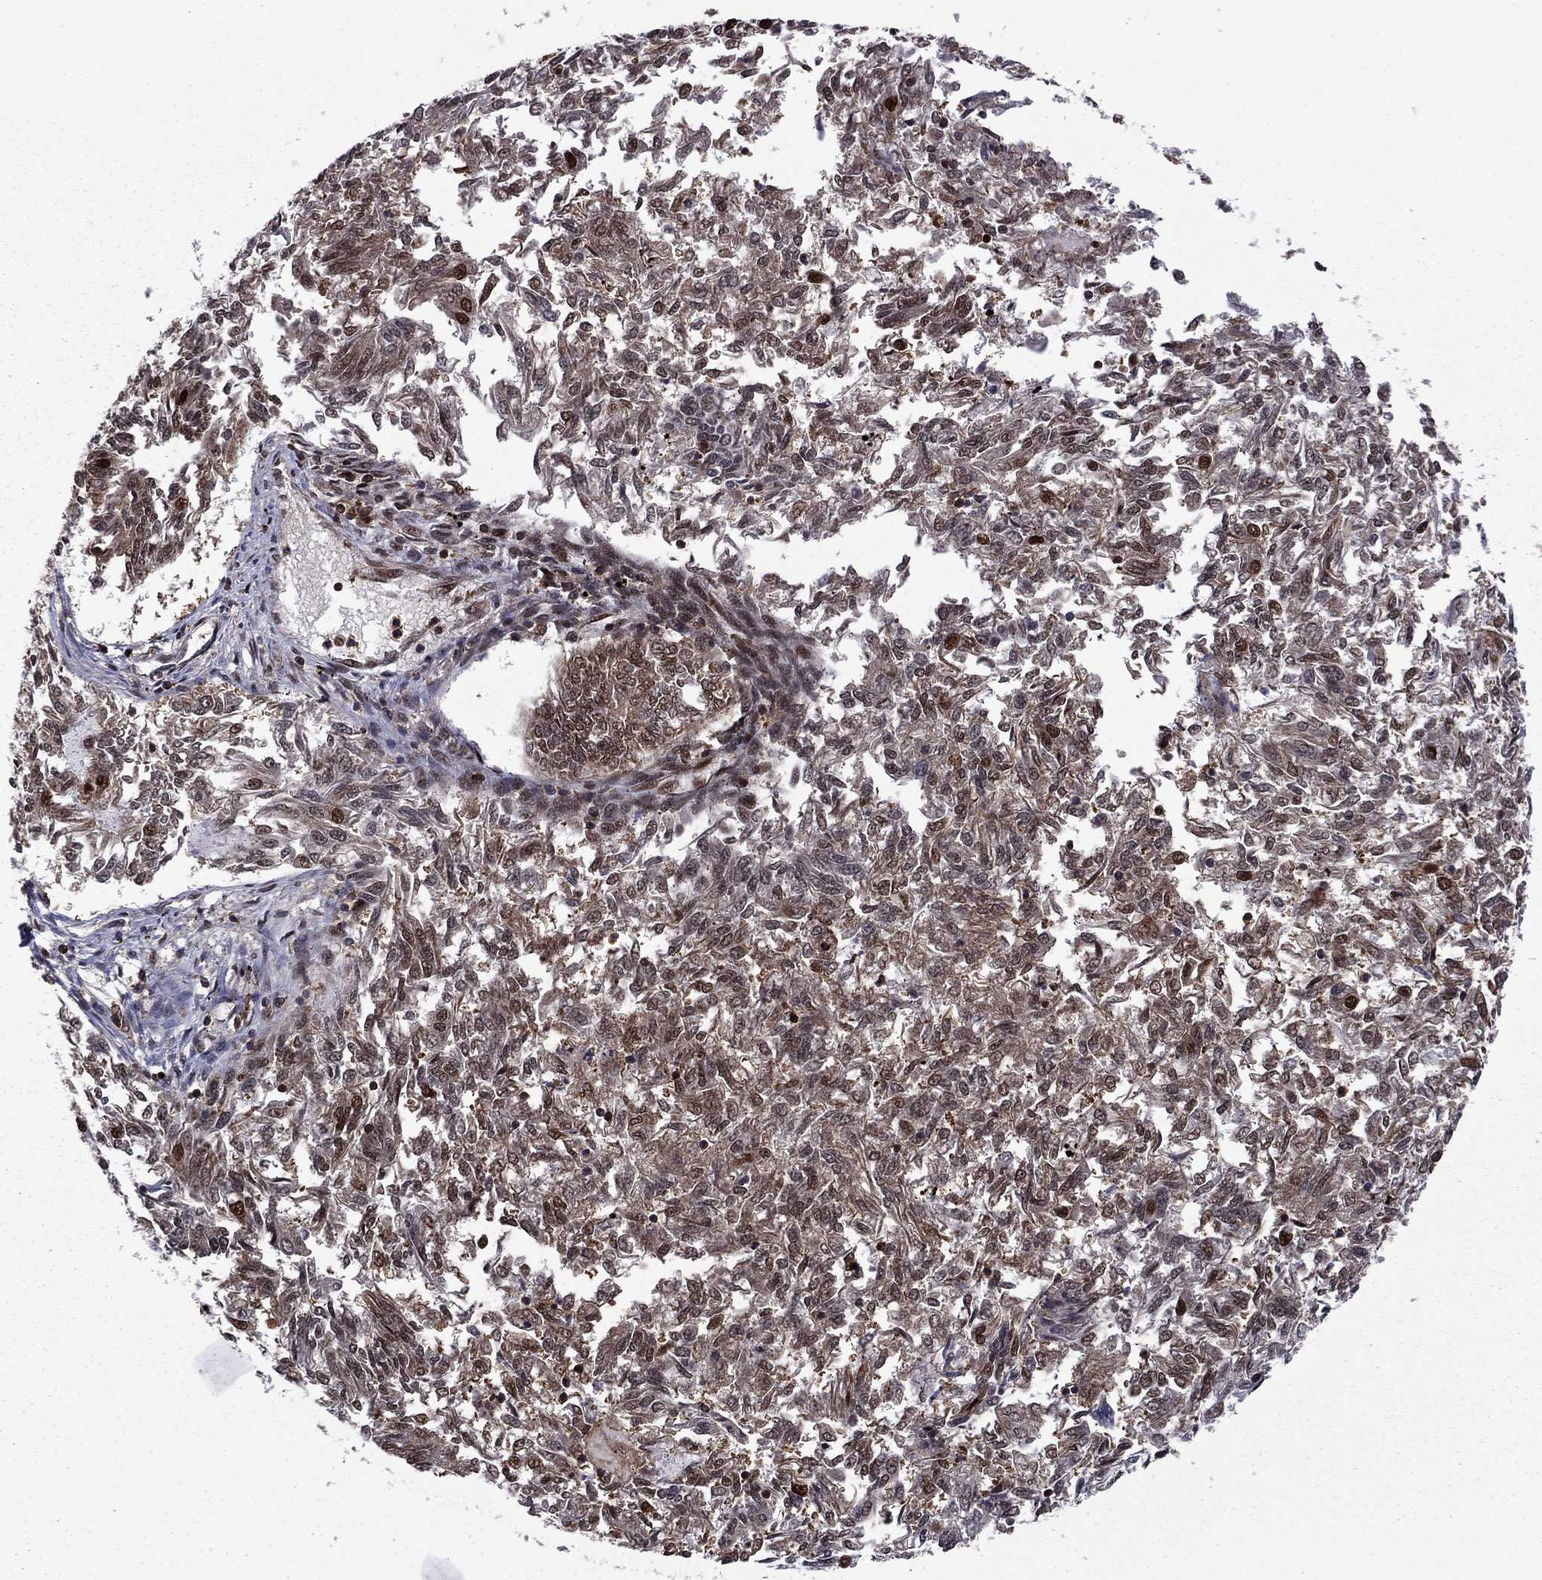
{"staining": {"intensity": "moderate", "quantity": "<25%", "location": "nuclear"}, "tissue": "endometrial cancer", "cell_type": "Tumor cells", "image_type": "cancer", "snomed": [{"axis": "morphology", "description": "Adenocarcinoma, NOS"}, {"axis": "topography", "description": "Endometrium"}], "caption": "Protein expression by immunohistochemistry (IHC) demonstrates moderate nuclear expression in about <25% of tumor cells in endometrial adenocarcinoma.", "gene": "PSMD2", "patient": {"sex": "female", "age": 58}}